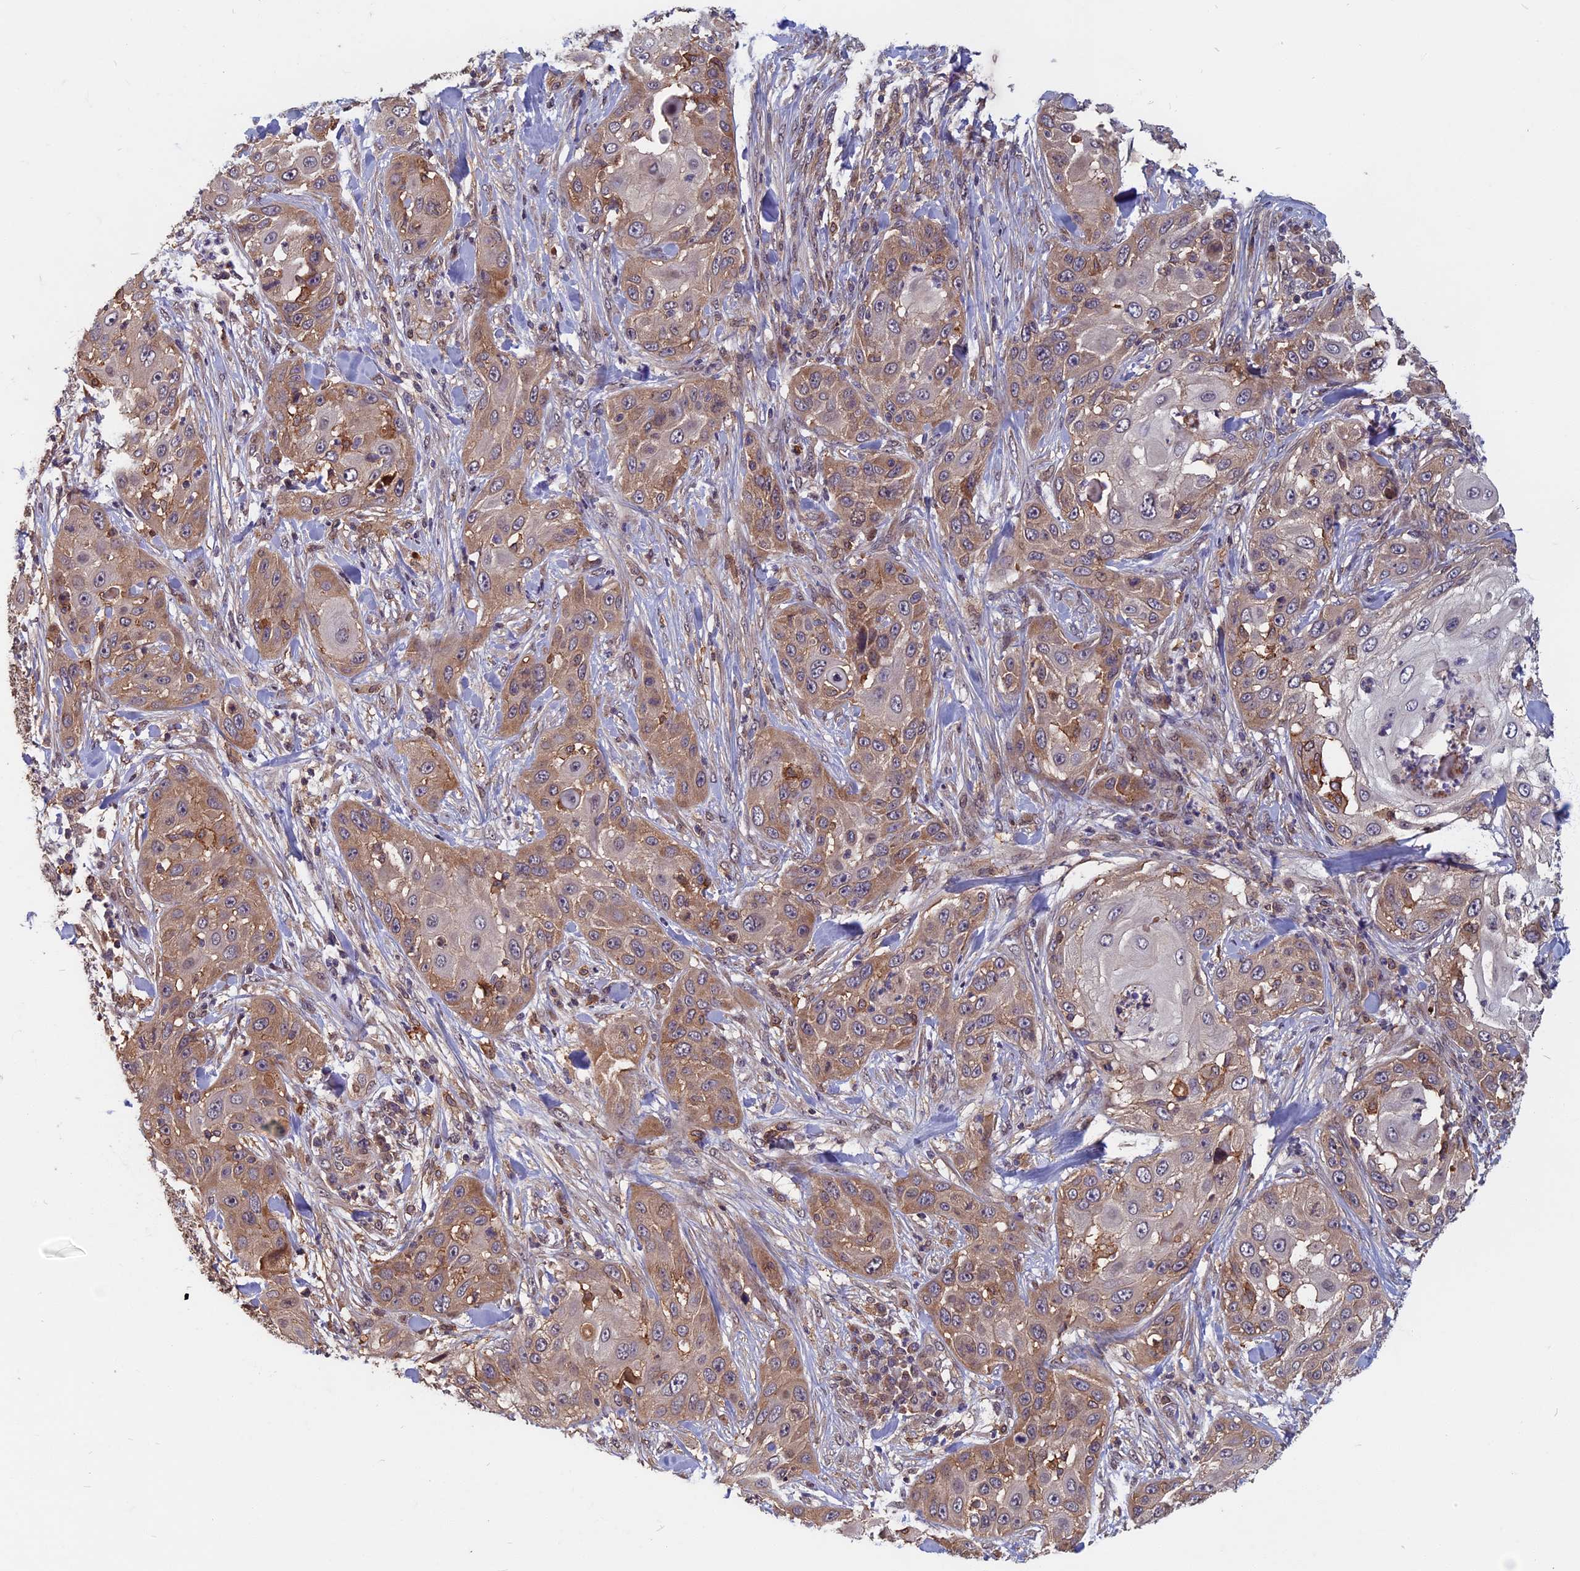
{"staining": {"intensity": "weak", "quantity": ">75%", "location": "cytoplasmic/membranous"}, "tissue": "skin cancer", "cell_type": "Tumor cells", "image_type": "cancer", "snomed": [{"axis": "morphology", "description": "Squamous cell carcinoma, NOS"}, {"axis": "topography", "description": "Skin"}], "caption": "Immunohistochemical staining of skin cancer shows low levels of weak cytoplasmic/membranous protein positivity in about >75% of tumor cells.", "gene": "SPG11", "patient": {"sex": "female", "age": 44}}